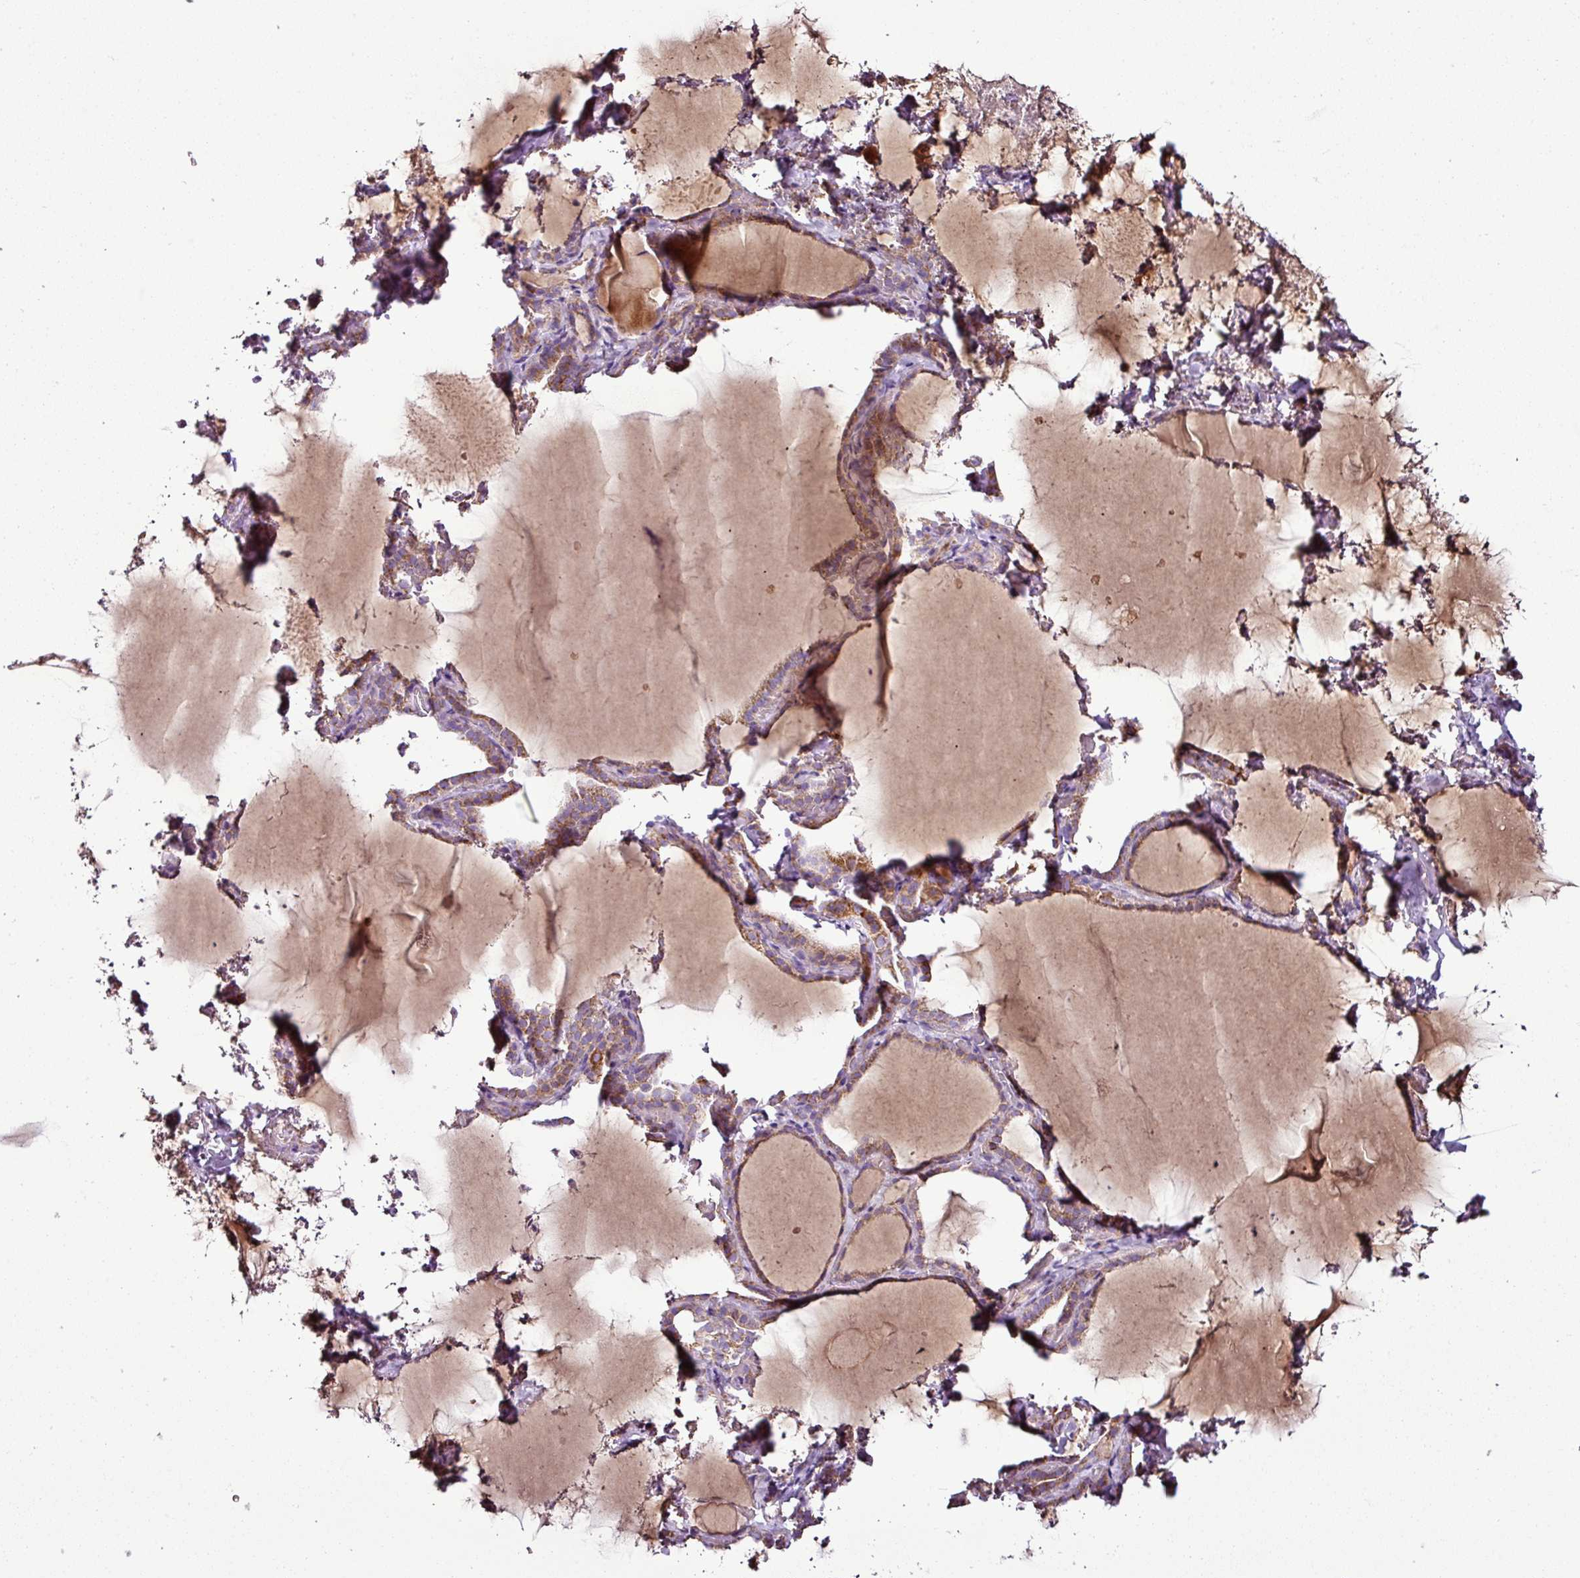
{"staining": {"intensity": "moderate", "quantity": "25%-75%", "location": "cytoplasmic/membranous"}, "tissue": "thyroid gland", "cell_type": "Glandular cells", "image_type": "normal", "snomed": [{"axis": "morphology", "description": "Normal tissue, NOS"}, {"axis": "topography", "description": "Thyroid gland"}], "caption": "Immunohistochemical staining of unremarkable human thyroid gland reveals 25%-75% levels of moderate cytoplasmic/membranous protein expression in about 25%-75% of glandular cells.", "gene": "DPAGT1", "patient": {"sex": "female", "age": 22}}